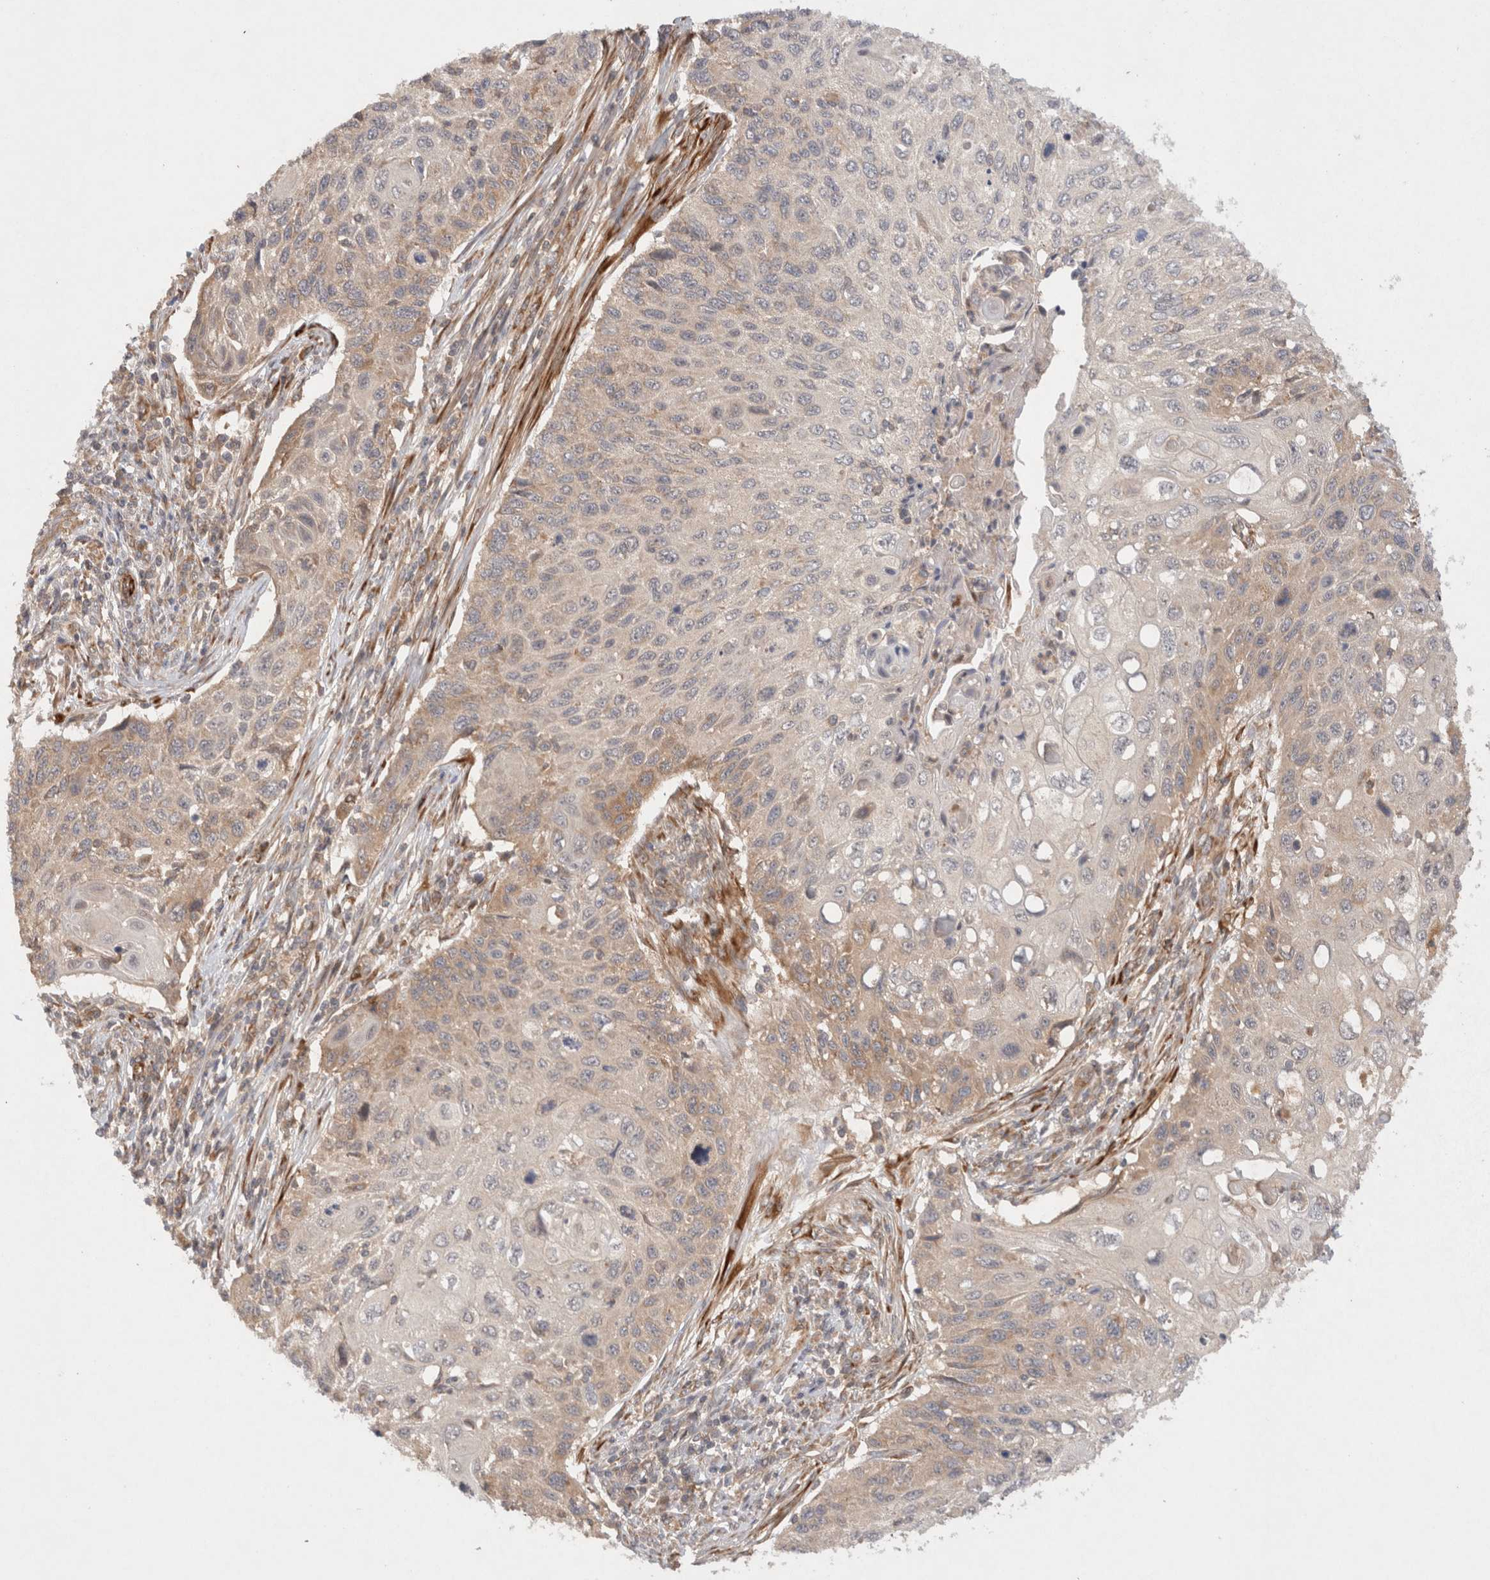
{"staining": {"intensity": "weak", "quantity": ">75%", "location": "cytoplasmic/membranous"}, "tissue": "cervical cancer", "cell_type": "Tumor cells", "image_type": "cancer", "snomed": [{"axis": "morphology", "description": "Squamous cell carcinoma, NOS"}, {"axis": "topography", "description": "Cervix"}], "caption": "Weak cytoplasmic/membranous protein staining is present in approximately >75% of tumor cells in cervical squamous cell carcinoma.", "gene": "KLHL20", "patient": {"sex": "female", "age": 70}}